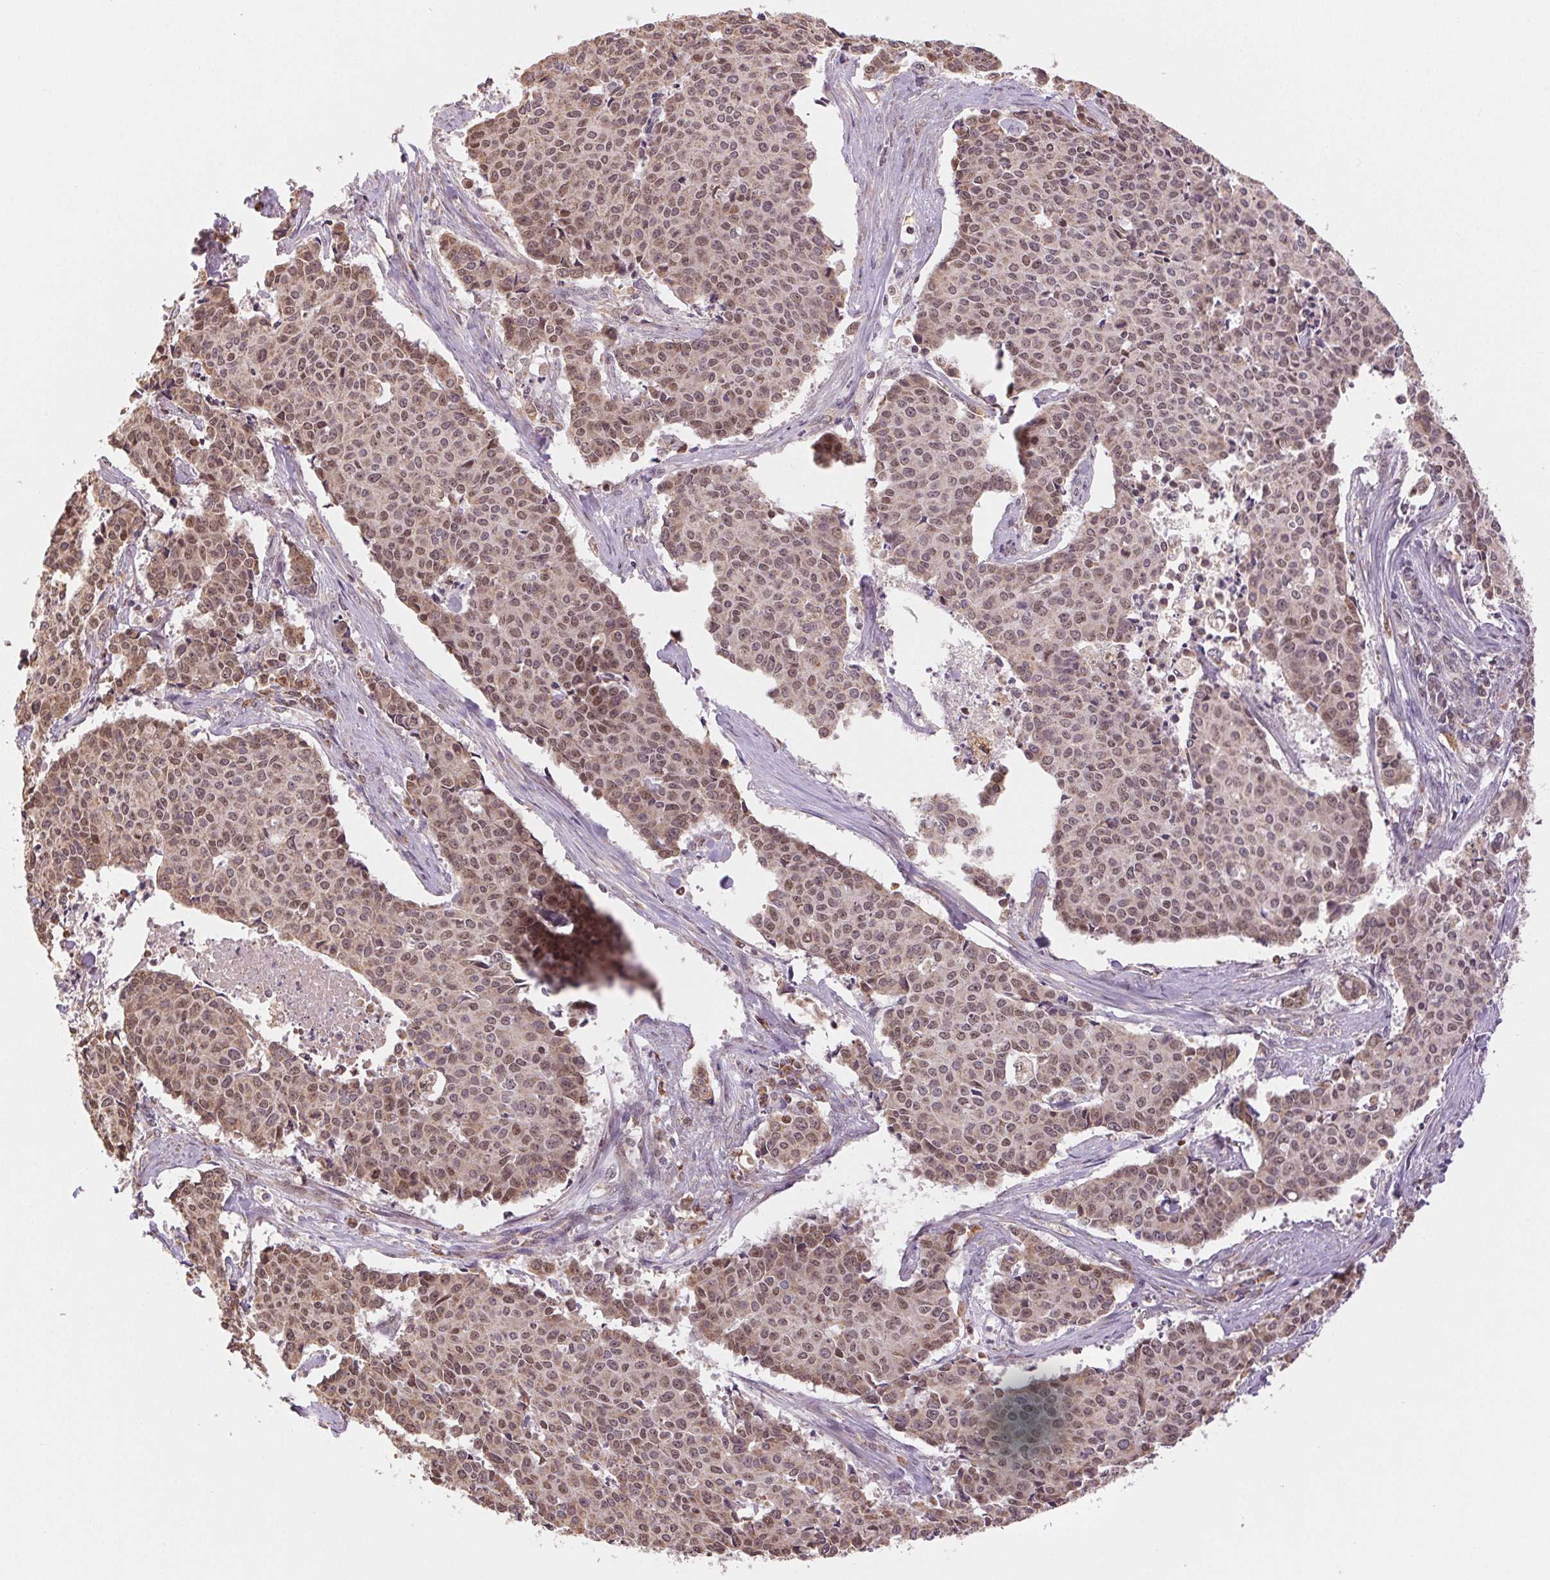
{"staining": {"intensity": "weak", "quantity": ">75%", "location": "nuclear"}, "tissue": "cervical cancer", "cell_type": "Tumor cells", "image_type": "cancer", "snomed": [{"axis": "morphology", "description": "Squamous cell carcinoma, NOS"}, {"axis": "topography", "description": "Cervix"}], "caption": "High-power microscopy captured an immunohistochemistry photomicrograph of cervical cancer, revealing weak nuclear expression in approximately >75% of tumor cells.", "gene": "PIWIL4", "patient": {"sex": "female", "age": 28}}